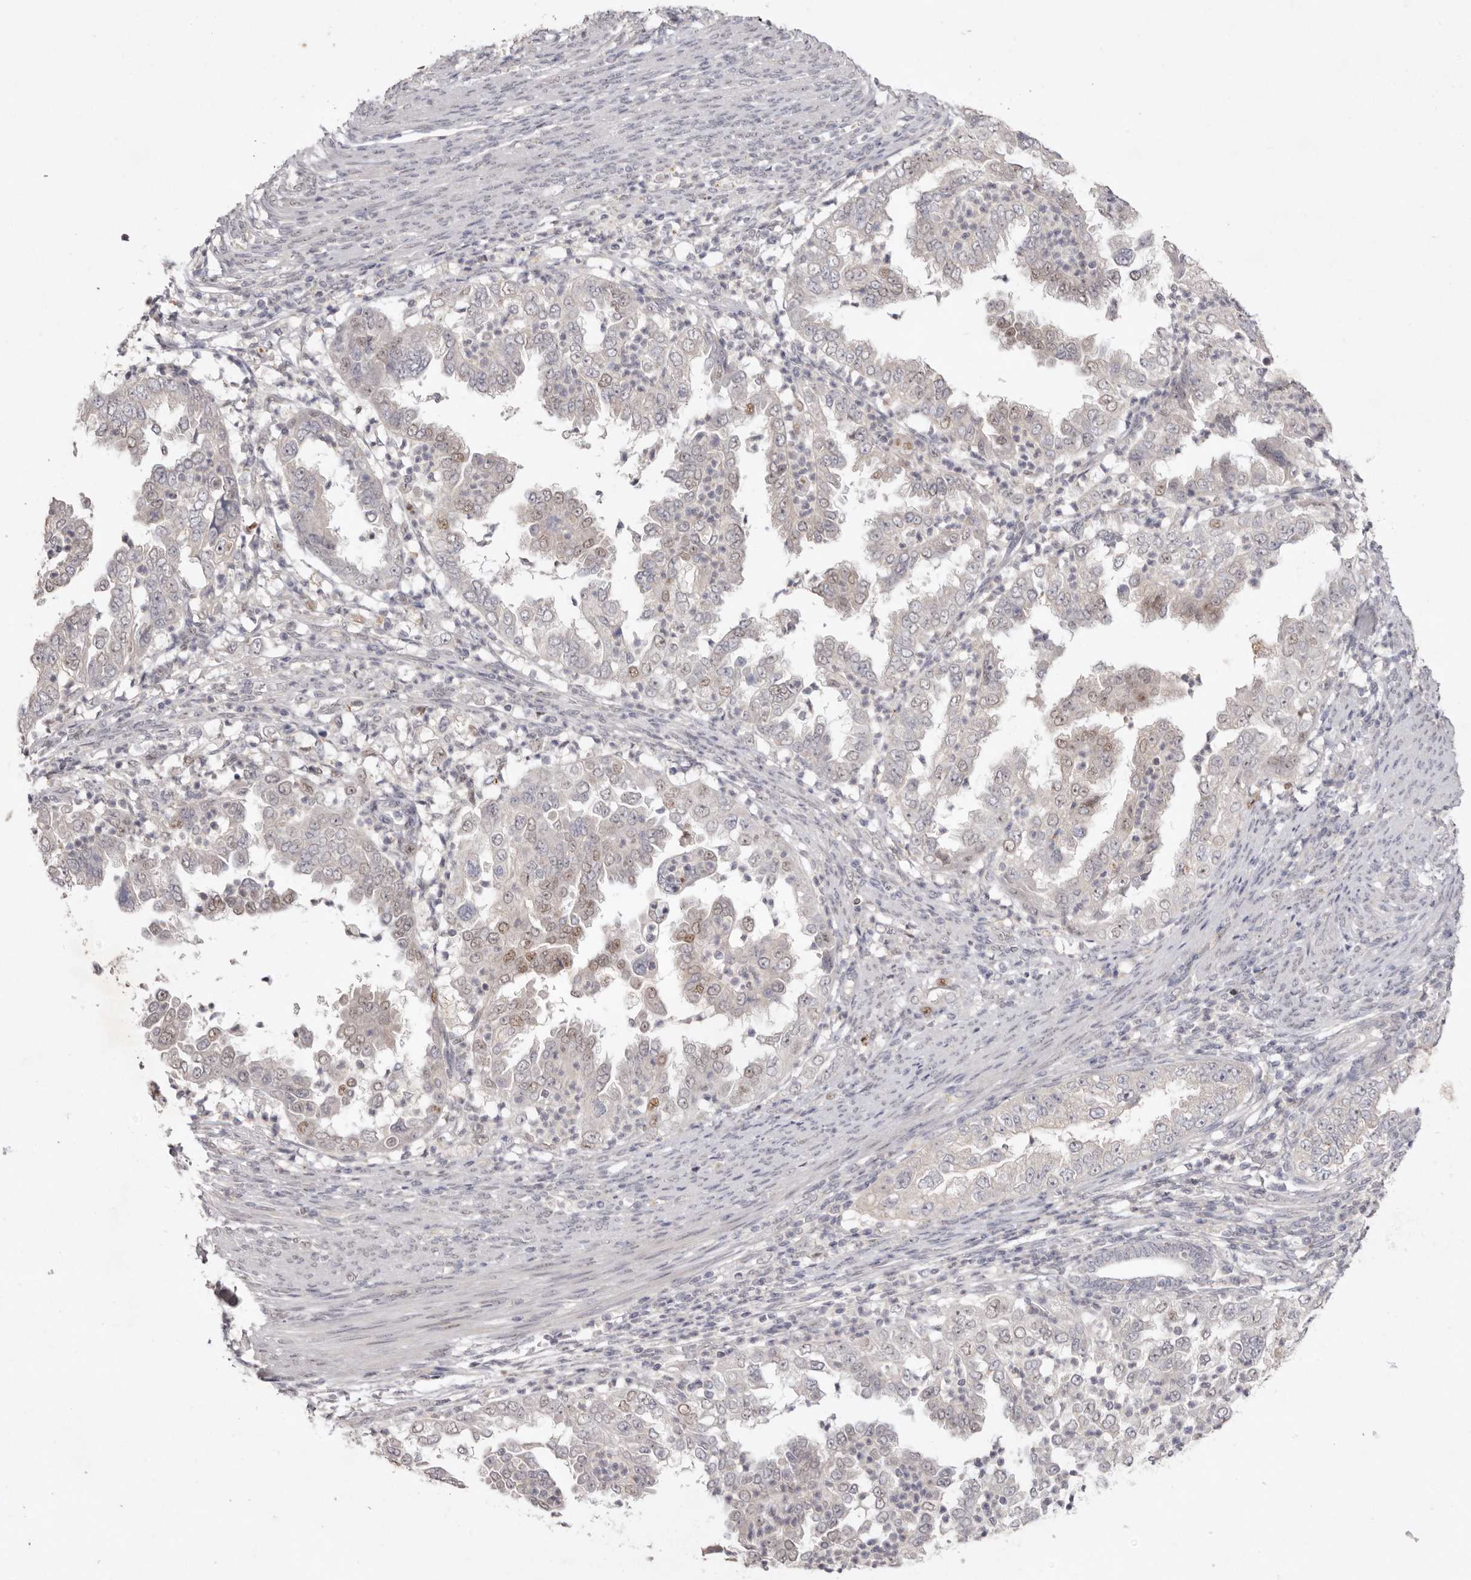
{"staining": {"intensity": "weak", "quantity": "25%-75%", "location": "nuclear"}, "tissue": "endometrial cancer", "cell_type": "Tumor cells", "image_type": "cancer", "snomed": [{"axis": "morphology", "description": "Adenocarcinoma, NOS"}, {"axis": "topography", "description": "Endometrium"}], "caption": "Adenocarcinoma (endometrial) tissue exhibits weak nuclear positivity in approximately 25%-75% of tumor cells Nuclei are stained in blue.", "gene": "TADA1", "patient": {"sex": "female", "age": 85}}